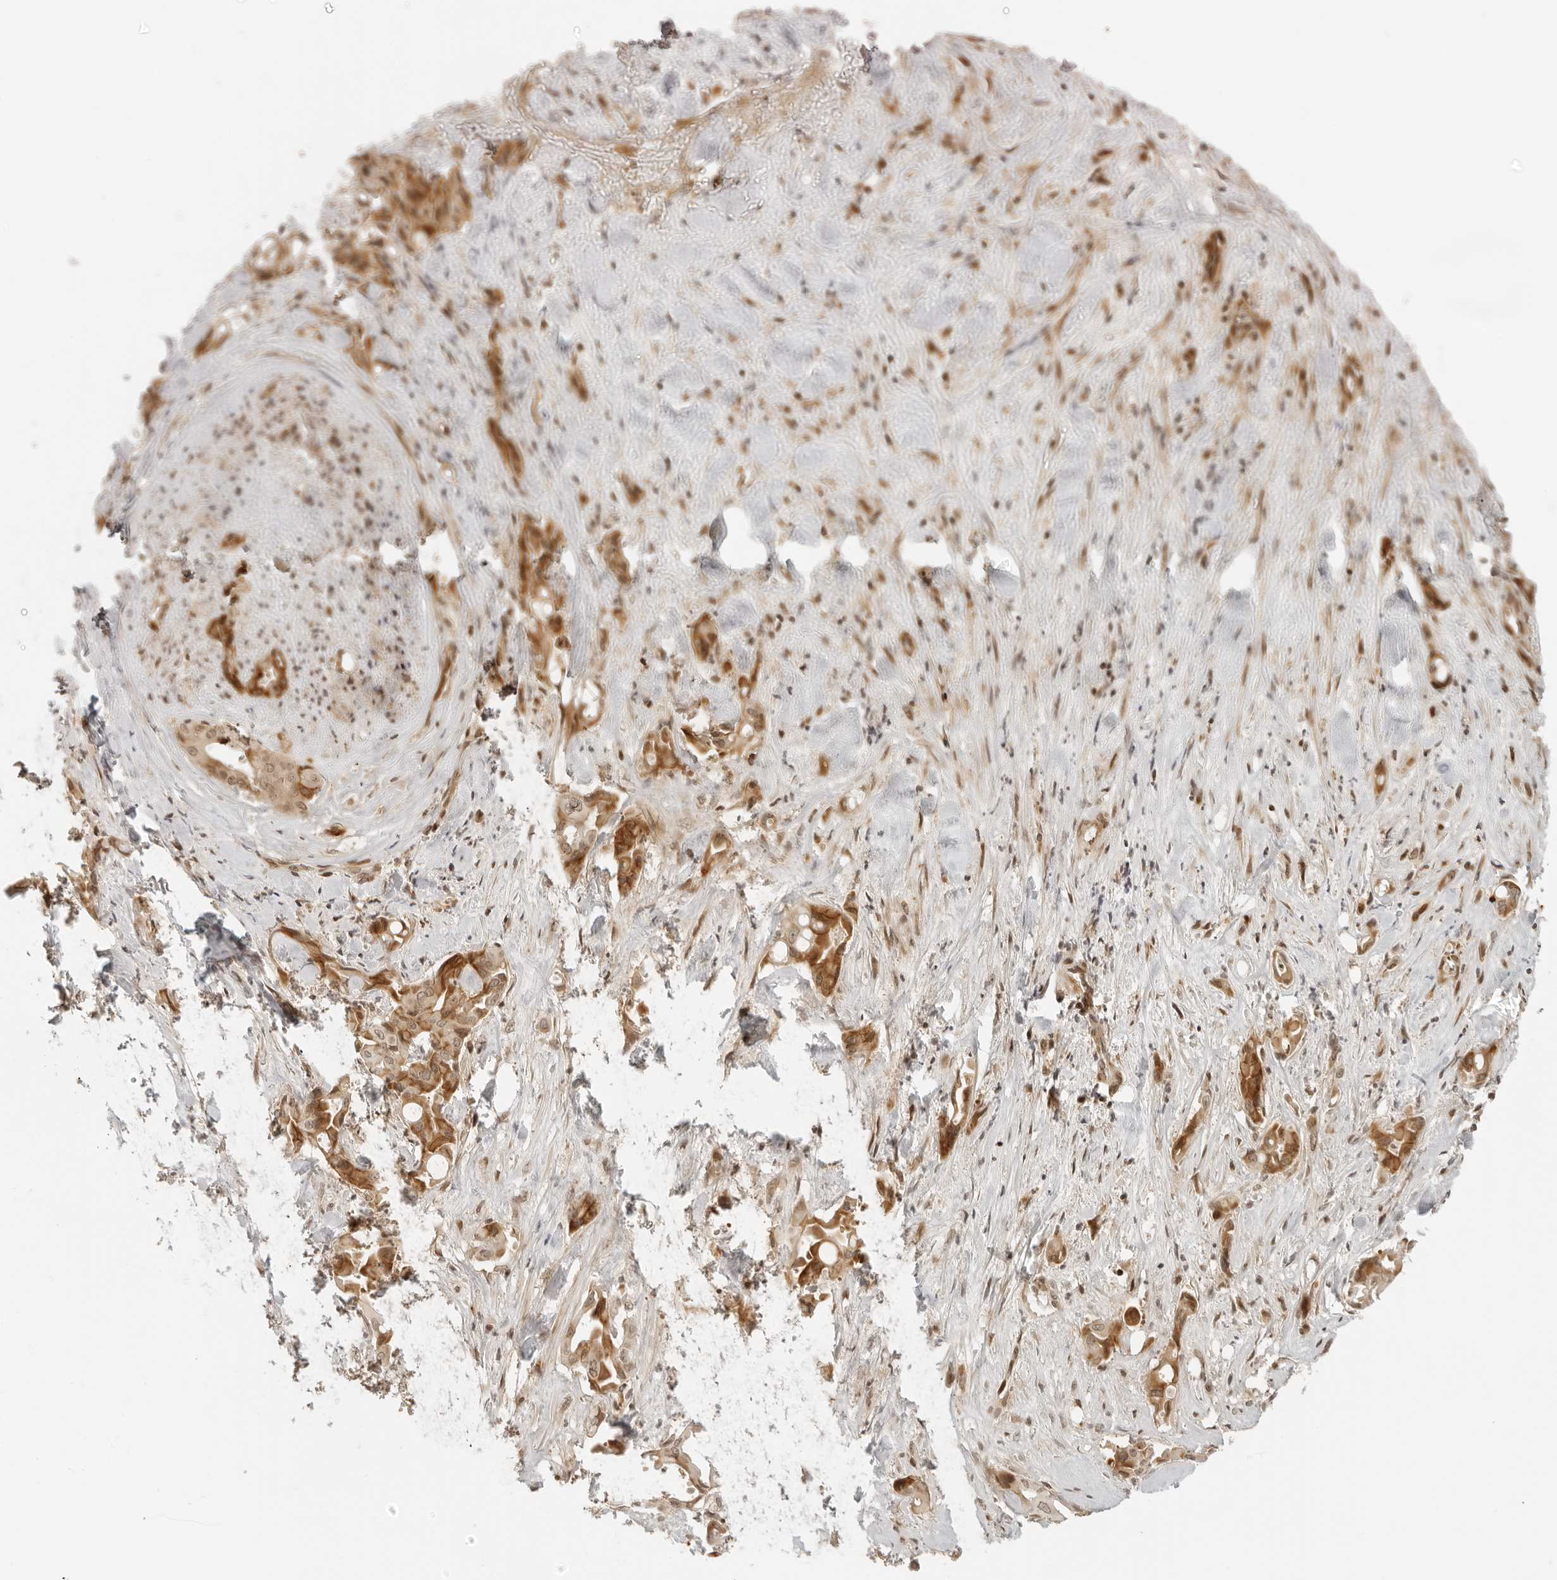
{"staining": {"intensity": "strong", "quantity": ">75%", "location": "cytoplasmic/membranous,nuclear"}, "tissue": "liver cancer", "cell_type": "Tumor cells", "image_type": "cancer", "snomed": [{"axis": "morphology", "description": "Cholangiocarcinoma"}, {"axis": "topography", "description": "Liver"}], "caption": "DAB immunohistochemical staining of human liver cancer (cholangiocarcinoma) displays strong cytoplasmic/membranous and nuclear protein positivity in about >75% of tumor cells.", "gene": "ZNF407", "patient": {"sex": "female", "age": 68}}